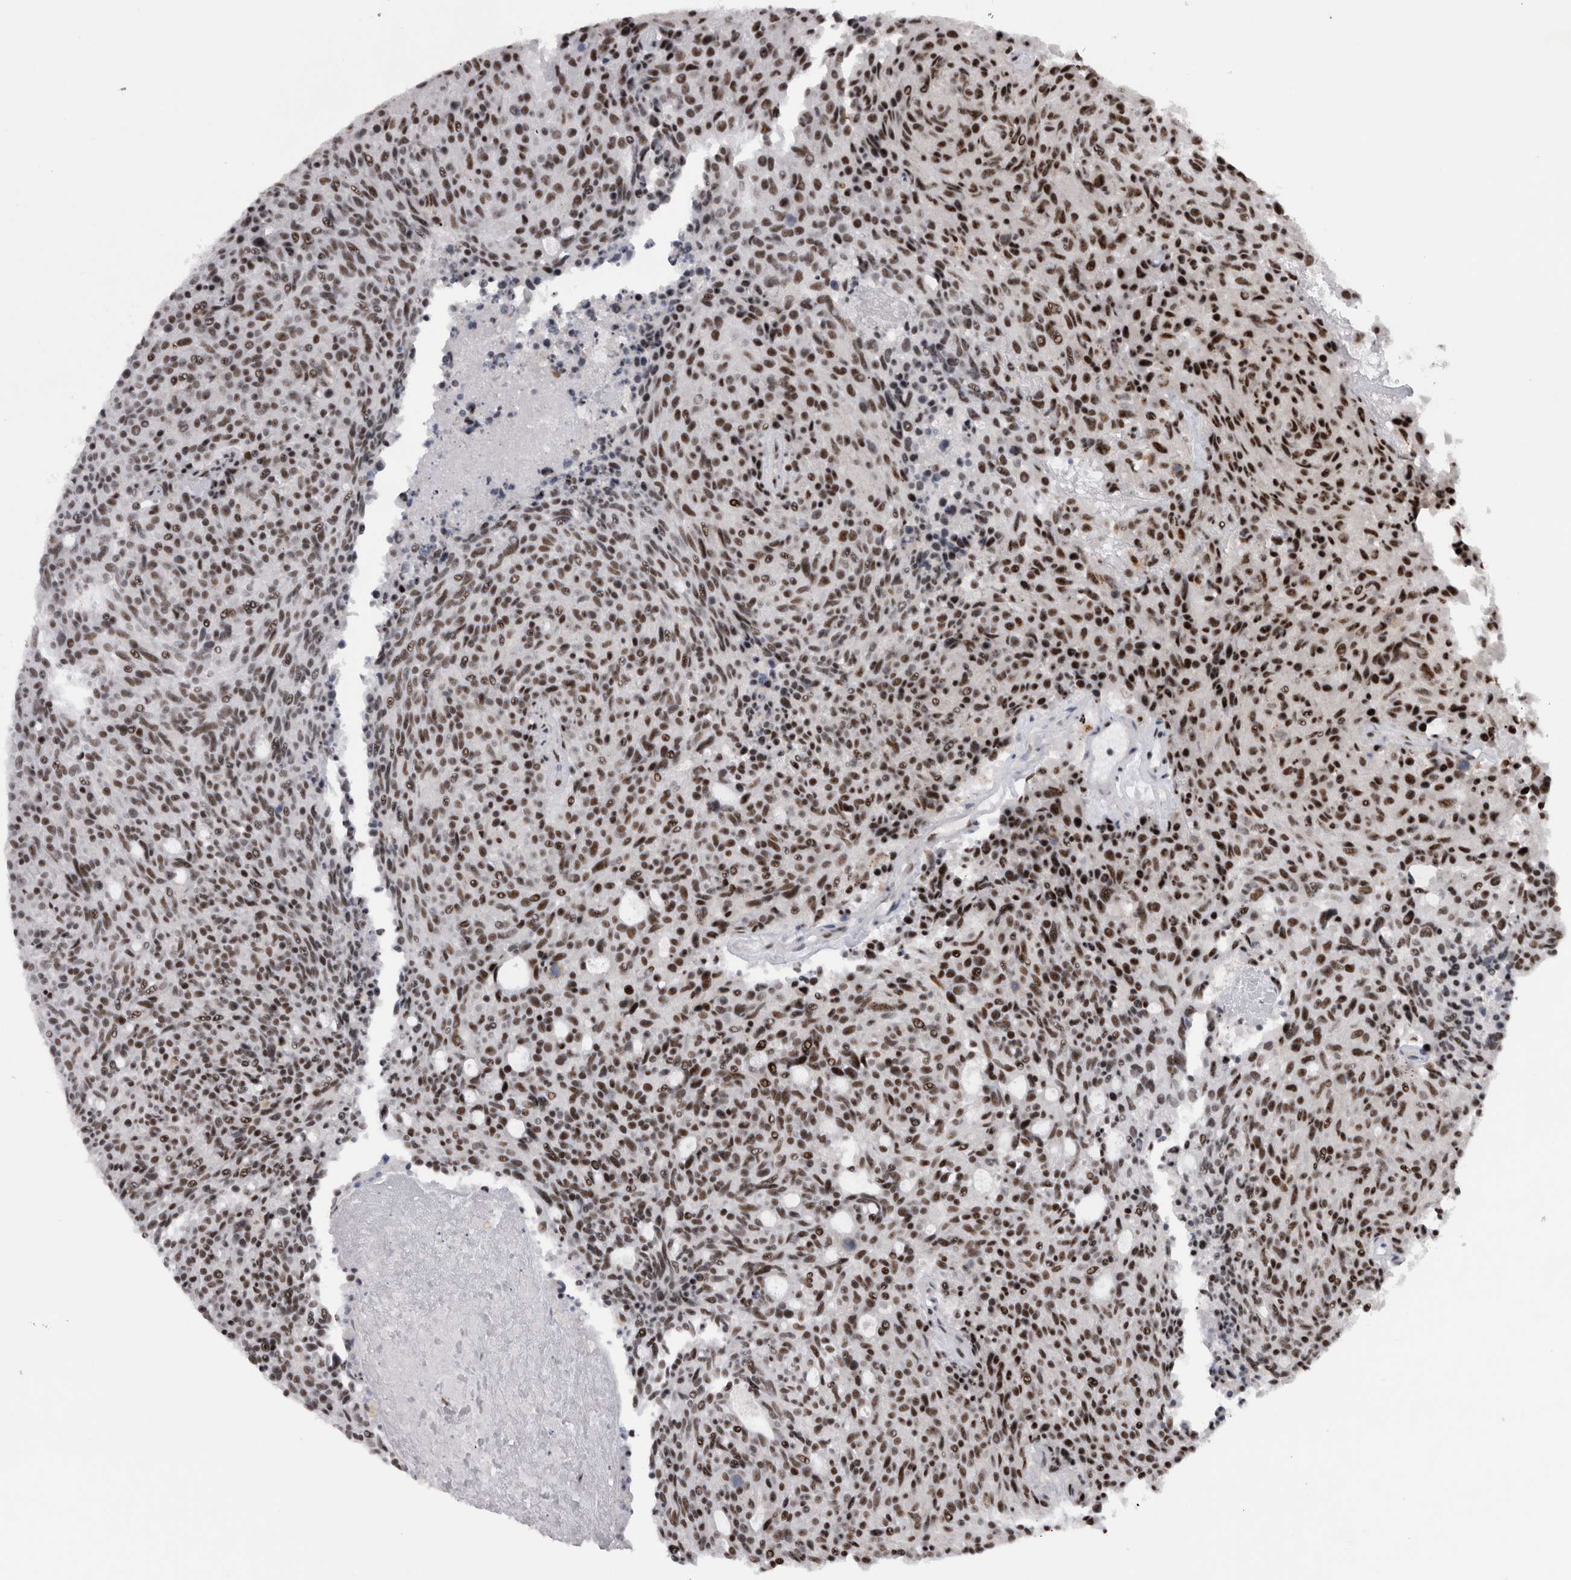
{"staining": {"intensity": "moderate", "quantity": ">75%", "location": "nuclear"}, "tissue": "carcinoid", "cell_type": "Tumor cells", "image_type": "cancer", "snomed": [{"axis": "morphology", "description": "Carcinoid, malignant, NOS"}, {"axis": "topography", "description": "Pancreas"}], "caption": "The histopathology image reveals a brown stain indicating the presence of a protein in the nuclear of tumor cells in carcinoid. The protein is stained brown, and the nuclei are stained in blue (DAB (3,3'-diaminobenzidine) IHC with brightfield microscopy, high magnification).", "gene": "CDK11A", "patient": {"sex": "female", "age": 54}}